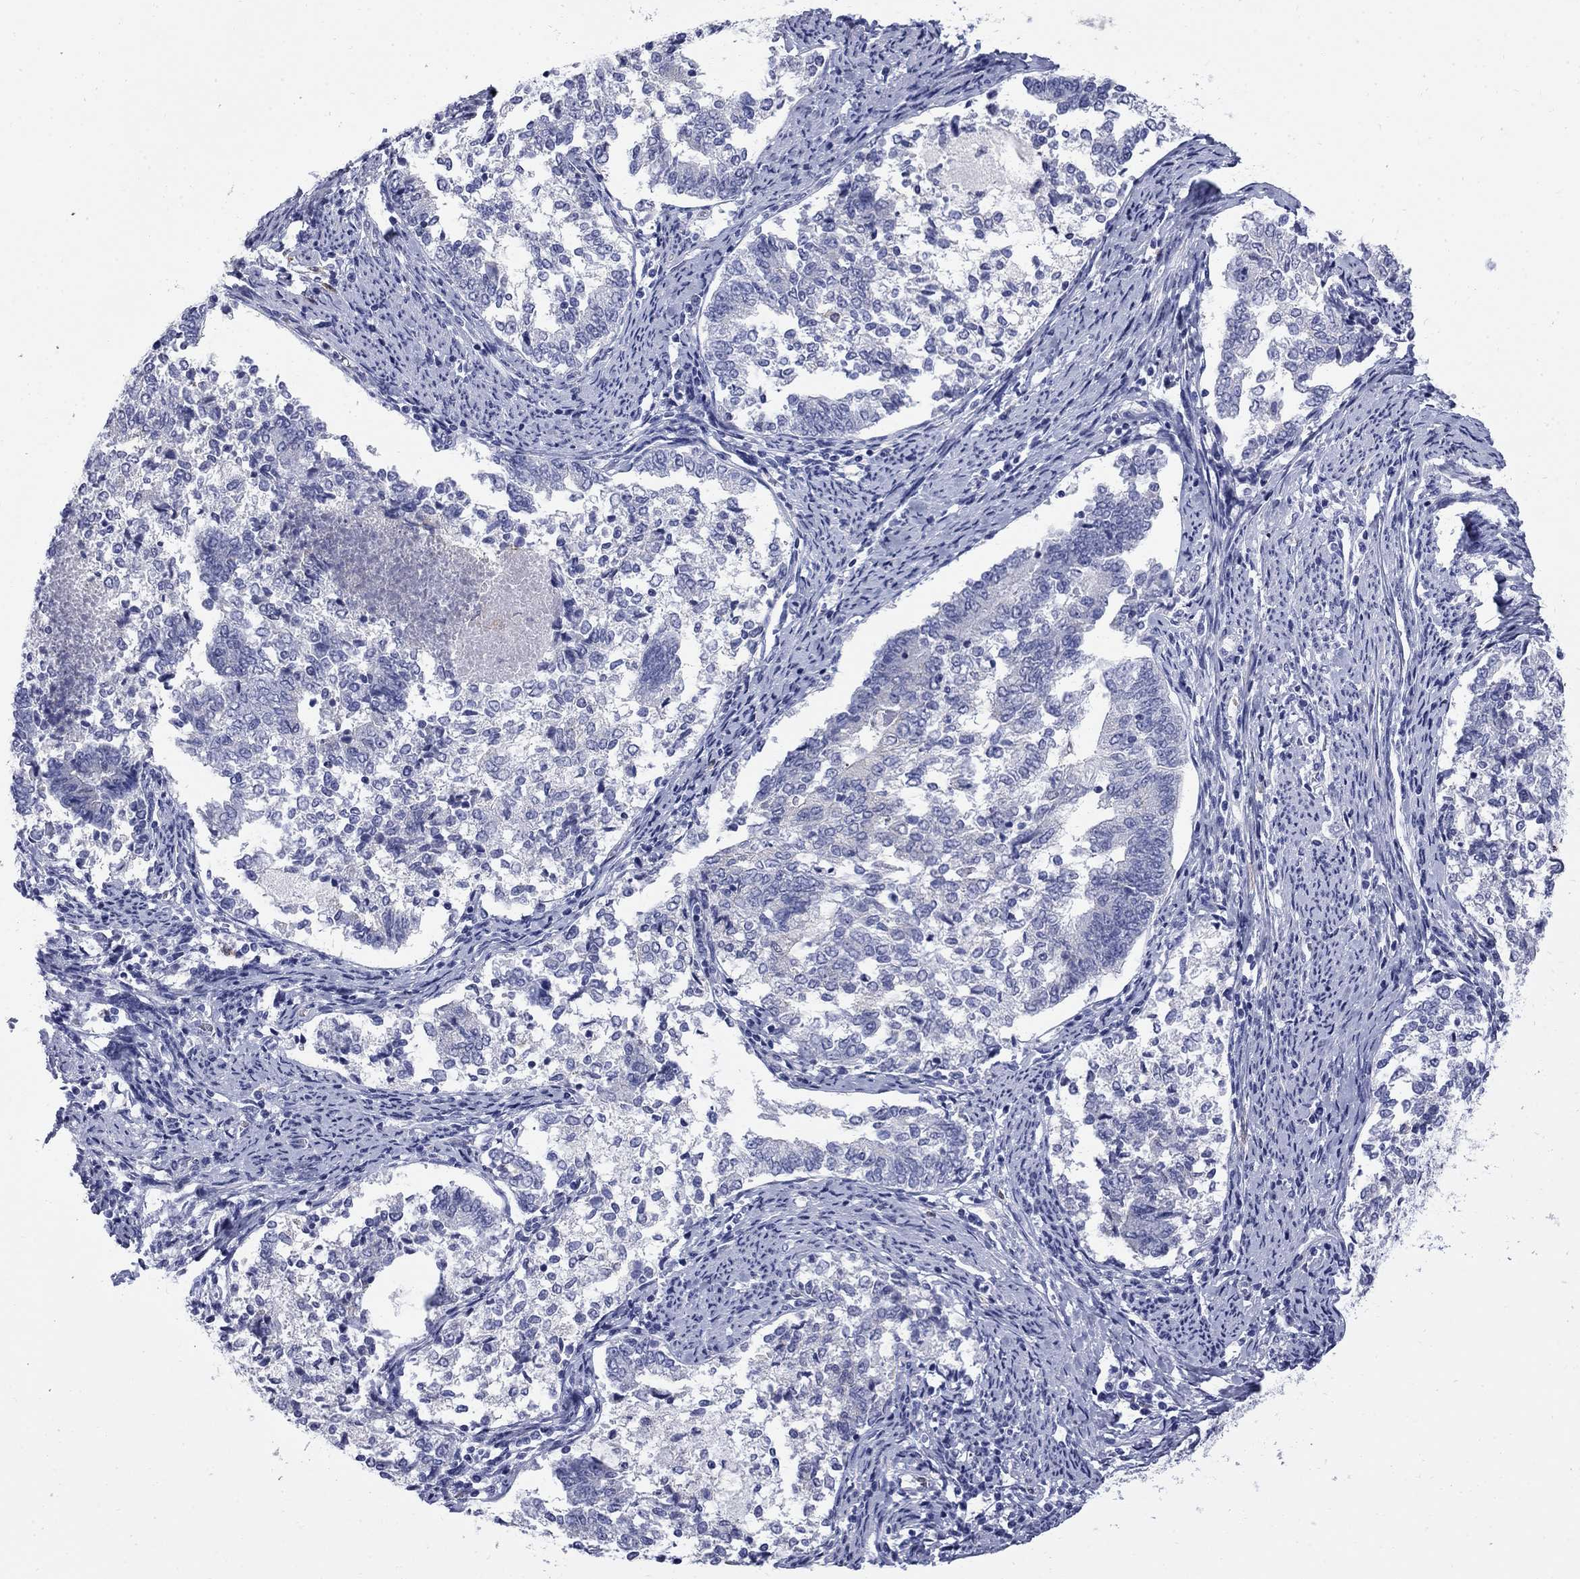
{"staining": {"intensity": "negative", "quantity": "none", "location": "none"}, "tissue": "endometrial cancer", "cell_type": "Tumor cells", "image_type": "cancer", "snomed": [{"axis": "morphology", "description": "Adenocarcinoma, NOS"}, {"axis": "topography", "description": "Endometrium"}], "caption": "Photomicrograph shows no protein staining in tumor cells of endometrial cancer tissue. The staining is performed using DAB (3,3'-diaminobenzidine) brown chromogen with nuclei counter-stained in using hematoxylin.", "gene": "SERPINB2", "patient": {"sex": "female", "age": 65}}